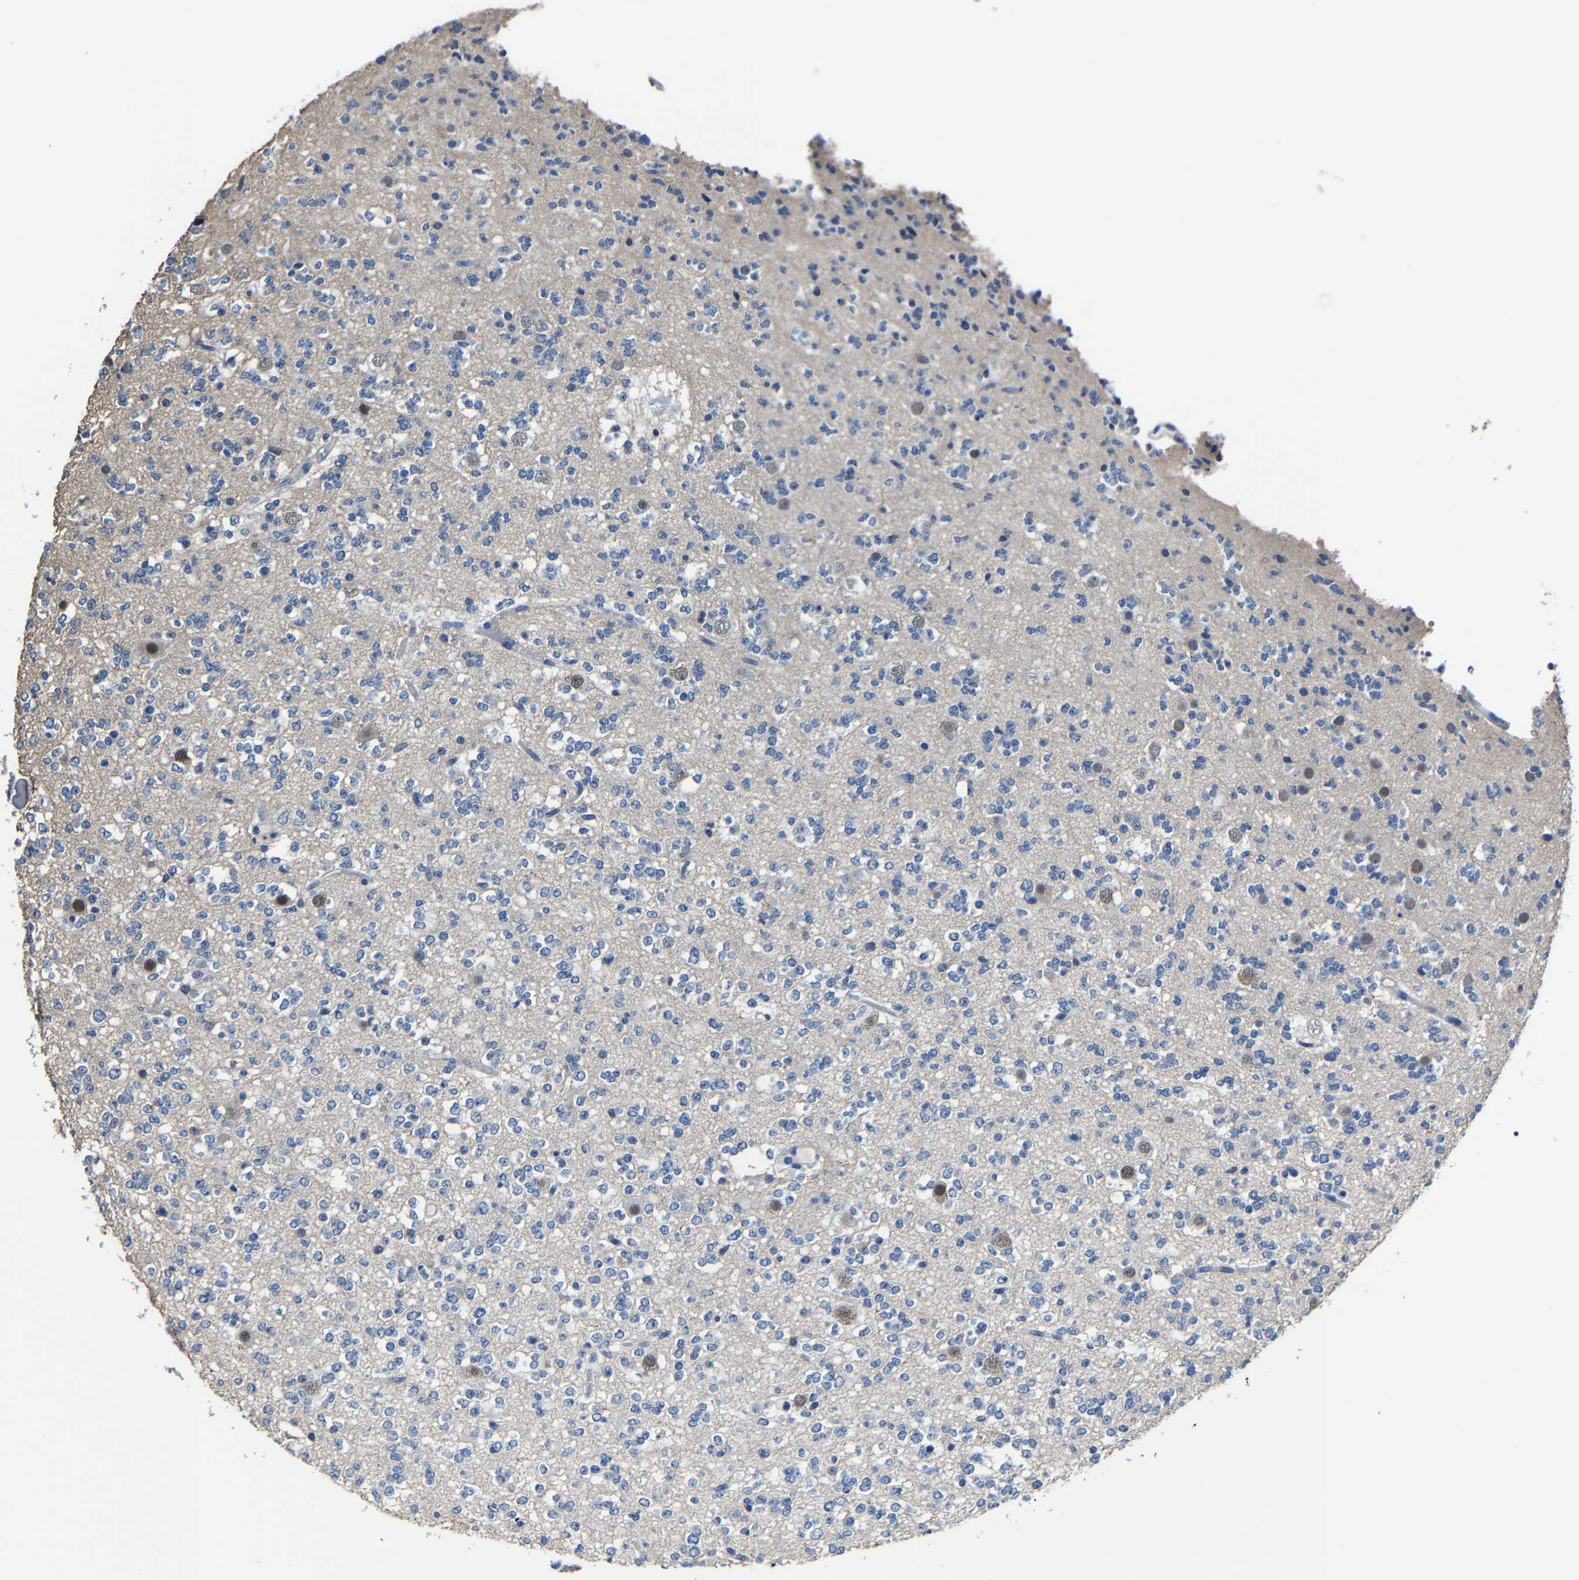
{"staining": {"intensity": "negative", "quantity": "none", "location": "none"}, "tissue": "glioma", "cell_type": "Tumor cells", "image_type": "cancer", "snomed": [{"axis": "morphology", "description": "Glioma, malignant, Low grade"}, {"axis": "topography", "description": "Brain"}], "caption": "Tumor cells show no significant protein positivity in malignant low-grade glioma.", "gene": "STRBP", "patient": {"sex": "male", "age": 38}}